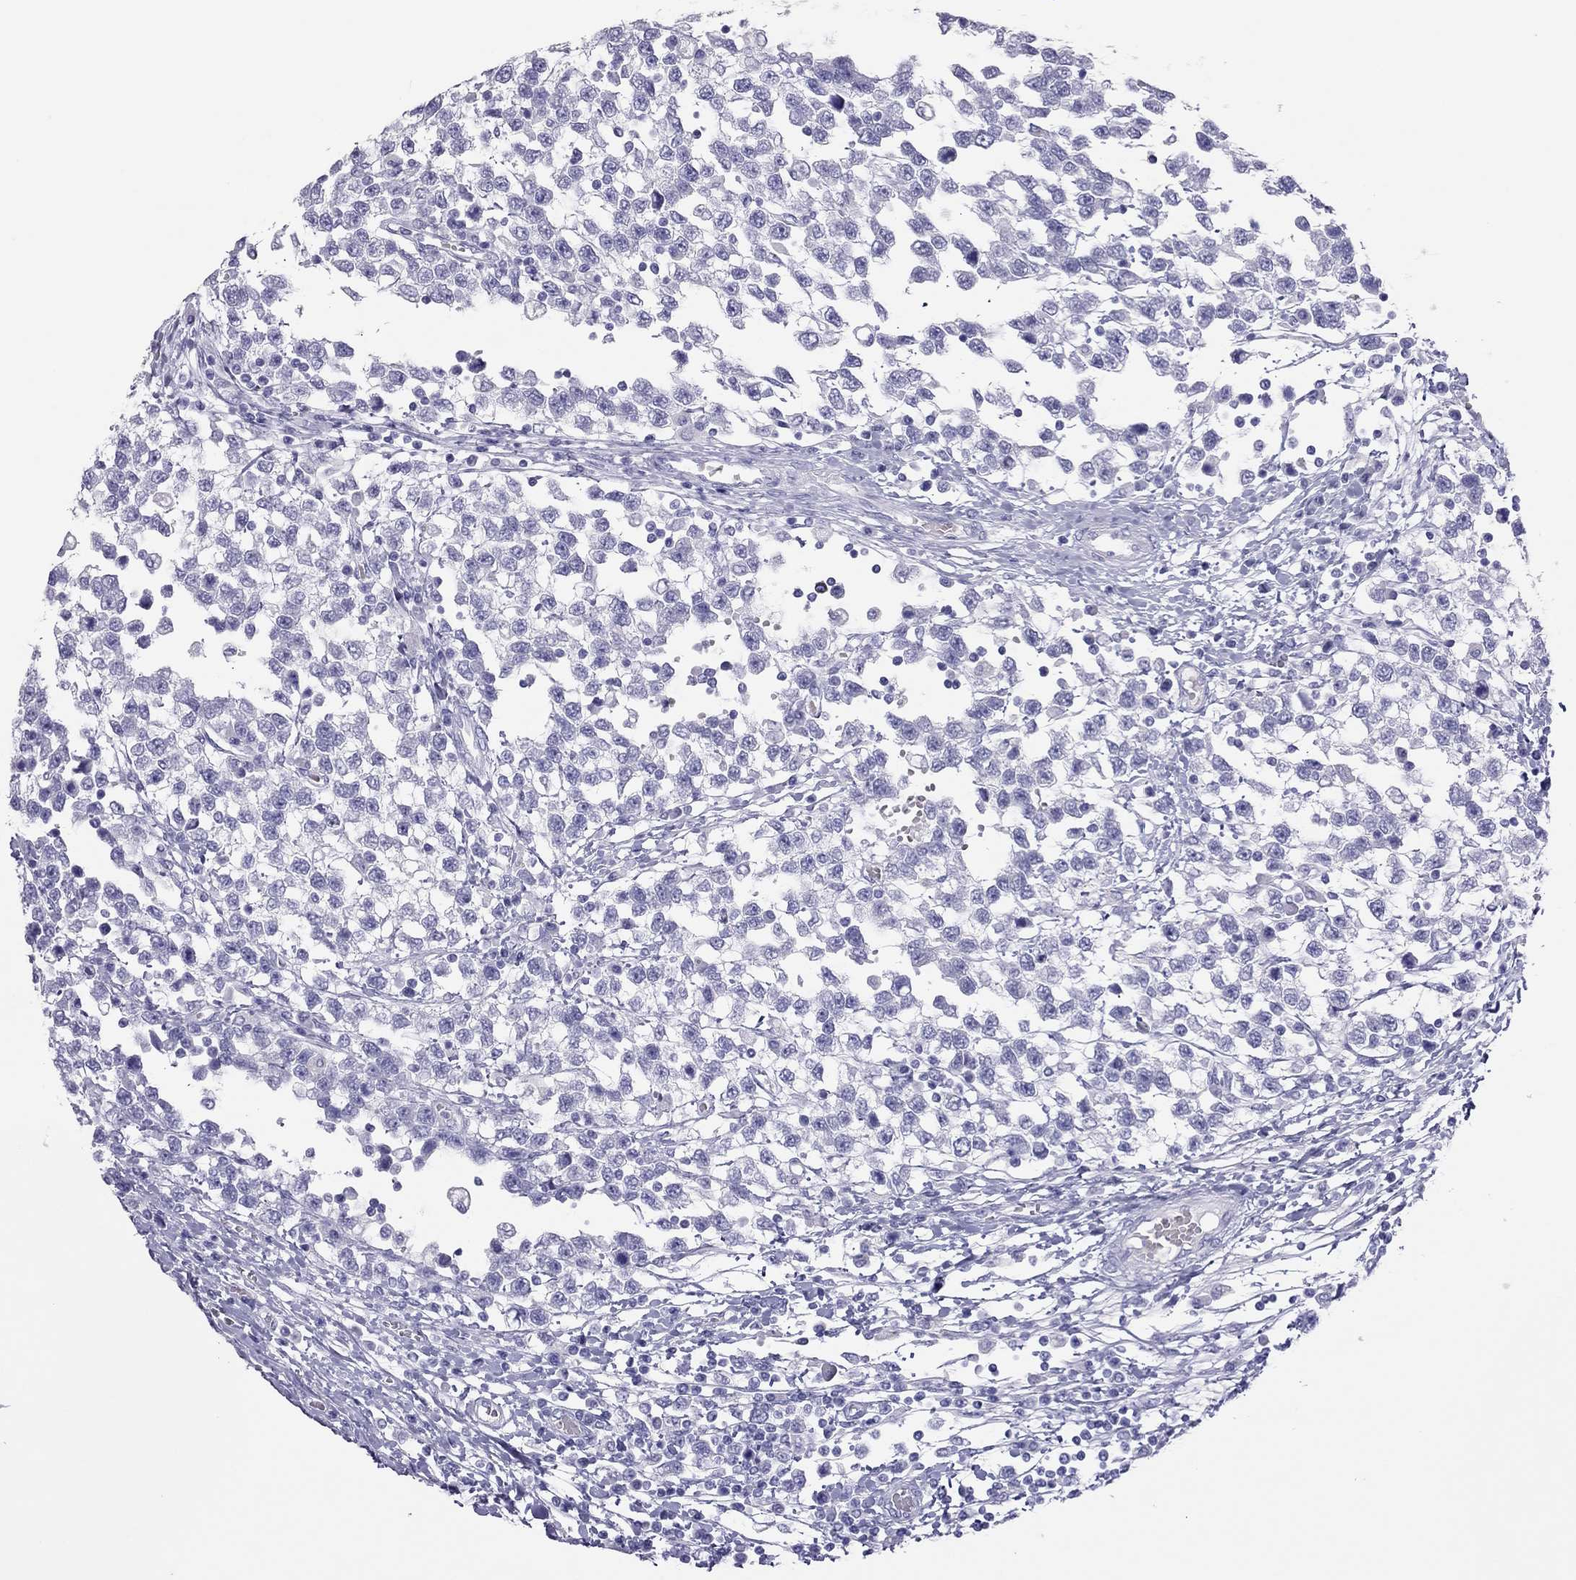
{"staining": {"intensity": "negative", "quantity": "none", "location": "none"}, "tissue": "testis cancer", "cell_type": "Tumor cells", "image_type": "cancer", "snomed": [{"axis": "morphology", "description": "Seminoma, NOS"}, {"axis": "topography", "description": "Testis"}], "caption": "Immunohistochemical staining of testis cancer (seminoma) shows no significant positivity in tumor cells.", "gene": "TSHB", "patient": {"sex": "male", "age": 34}}